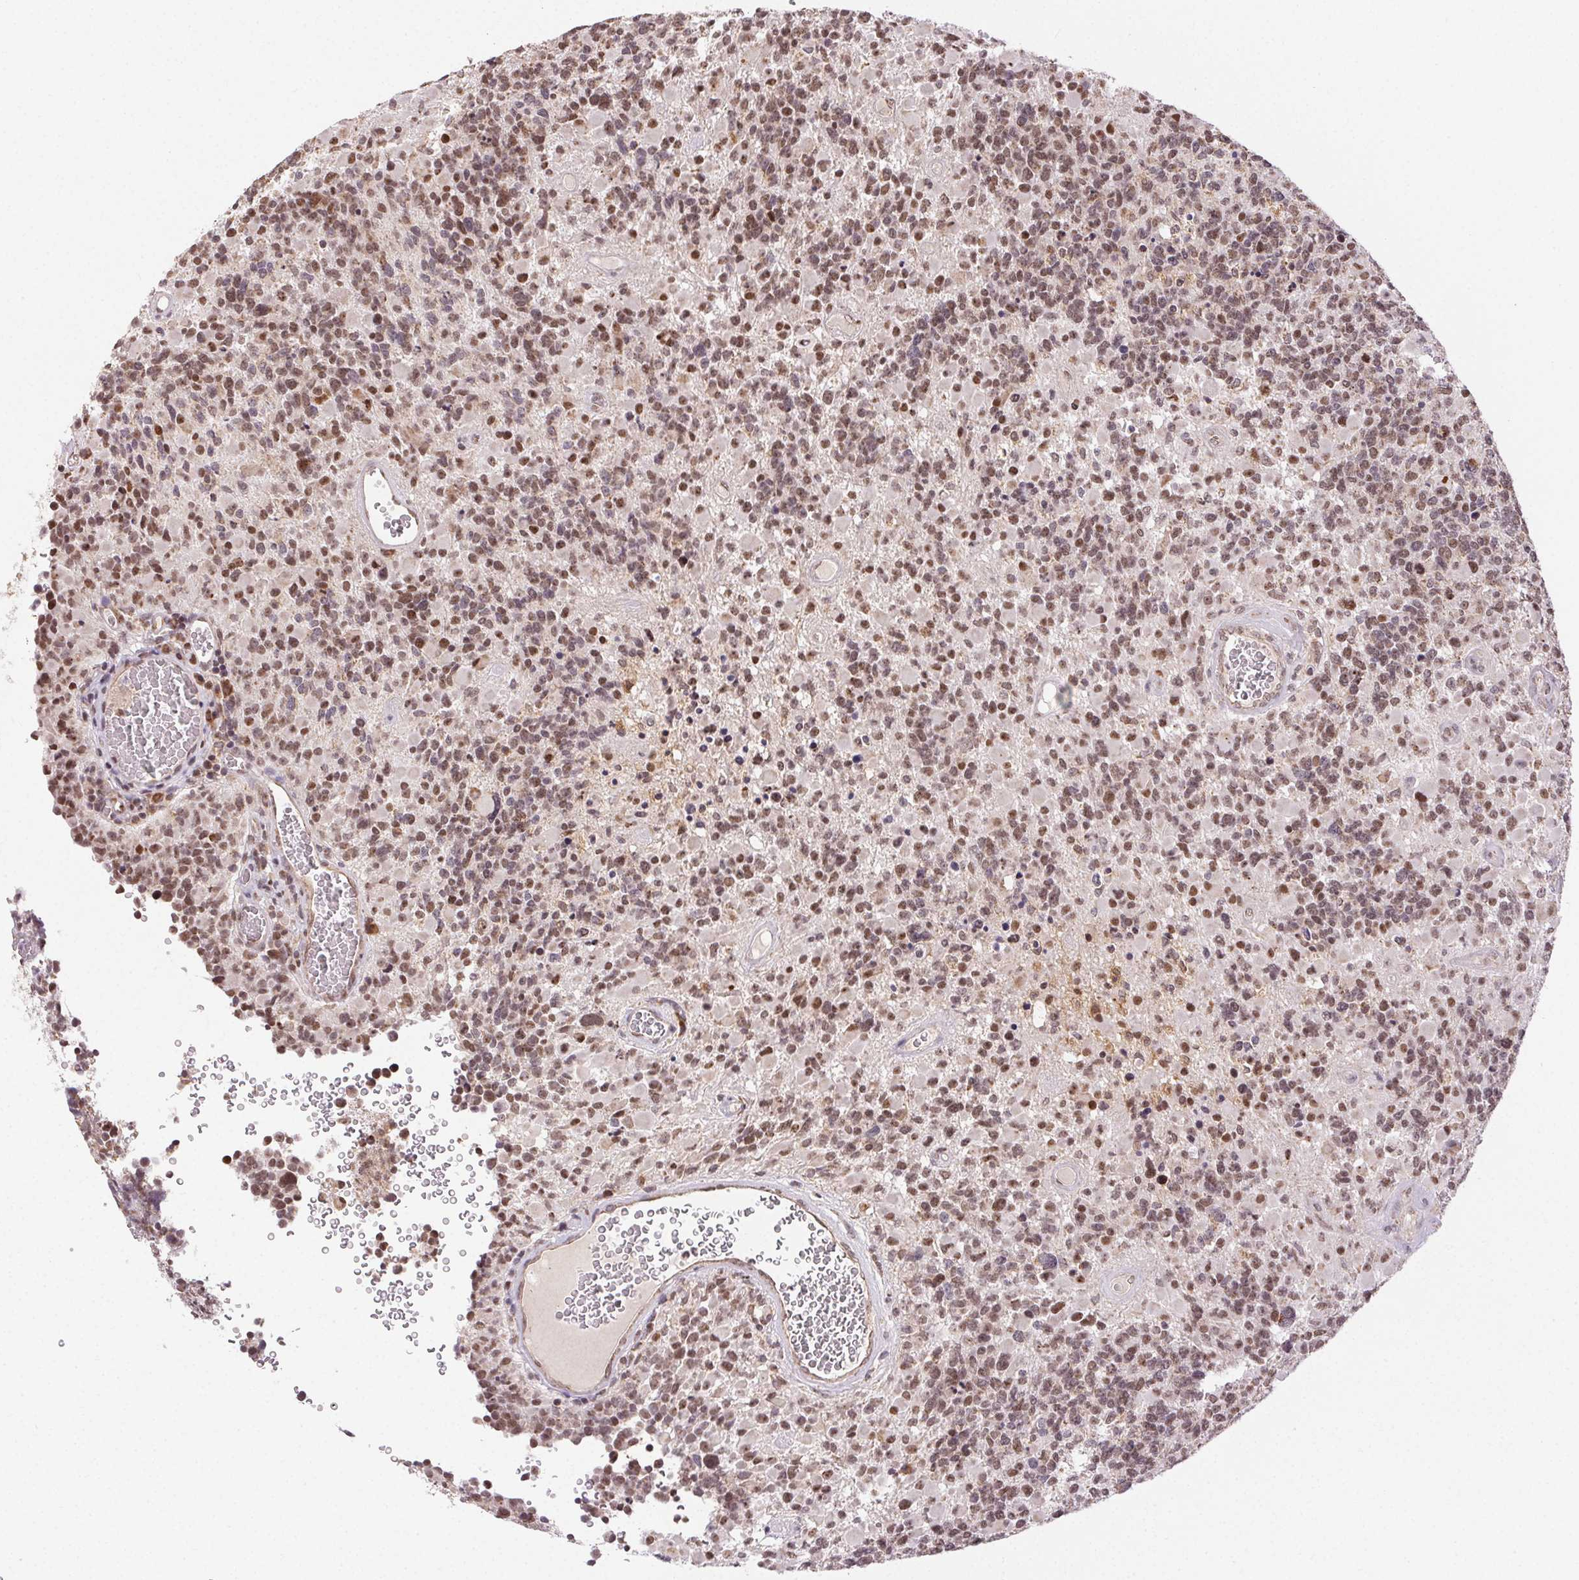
{"staining": {"intensity": "moderate", "quantity": ">75%", "location": "nuclear"}, "tissue": "glioma", "cell_type": "Tumor cells", "image_type": "cancer", "snomed": [{"axis": "morphology", "description": "Glioma, malignant, High grade"}, {"axis": "topography", "description": "Brain"}], "caption": "A micrograph of malignant glioma (high-grade) stained for a protein displays moderate nuclear brown staining in tumor cells. (brown staining indicates protein expression, while blue staining denotes nuclei).", "gene": "PIWIL4", "patient": {"sex": "female", "age": 40}}